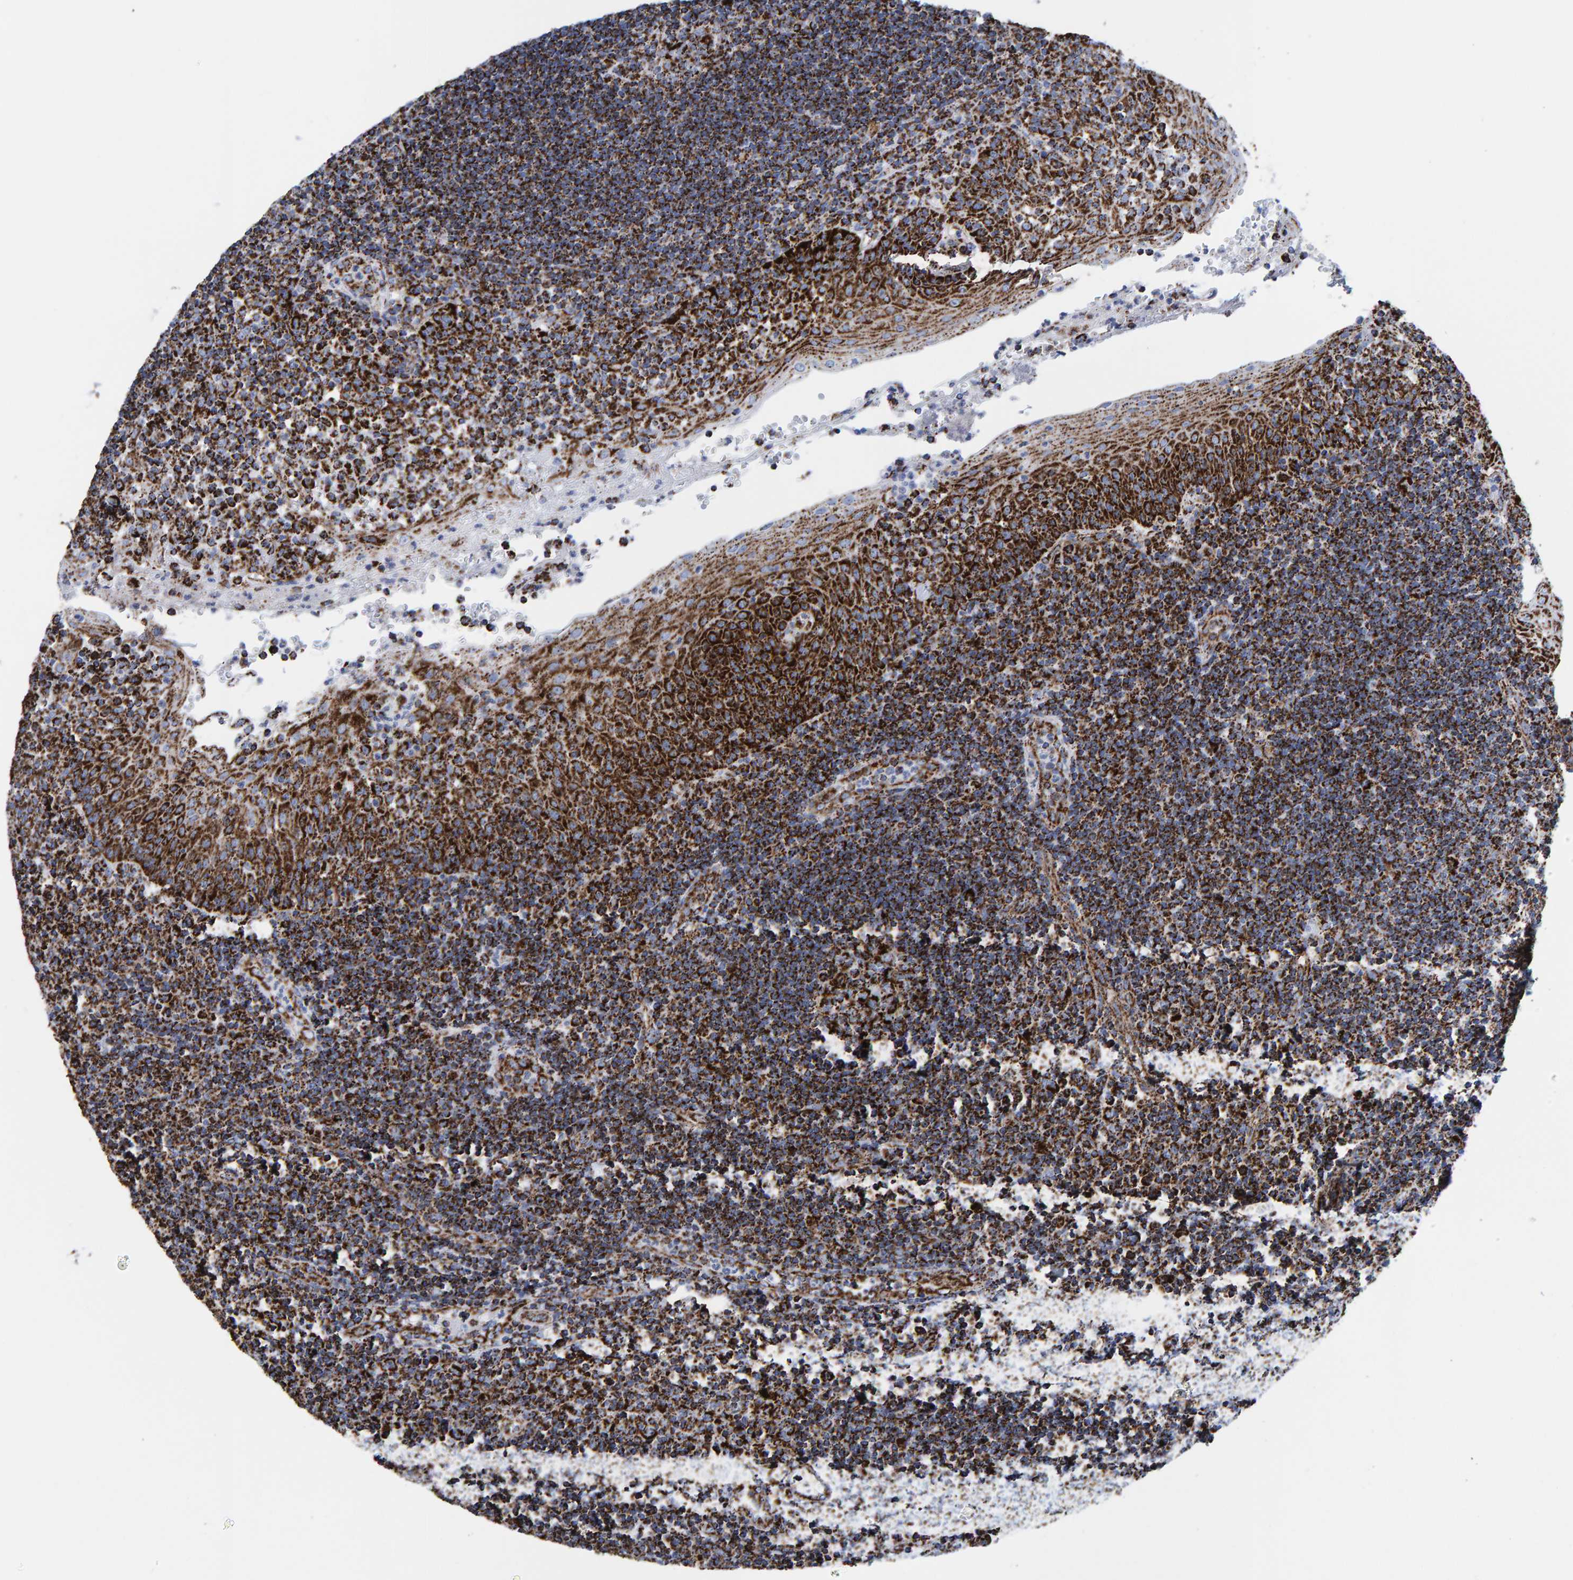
{"staining": {"intensity": "strong", "quantity": ">75%", "location": "cytoplasmic/membranous"}, "tissue": "tonsil", "cell_type": "Germinal center cells", "image_type": "normal", "snomed": [{"axis": "morphology", "description": "Normal tissue, NOS"}, {"axis": "topography", "description": "Tonsil"}], "caption": "Germinal center cells display high levels of strong cytoplasmic/membranous staining in approximately >75% of cells in benign tonsil.", "gene": "ENSG00000262660", "patient": {"sex": "female", "age": 40}}